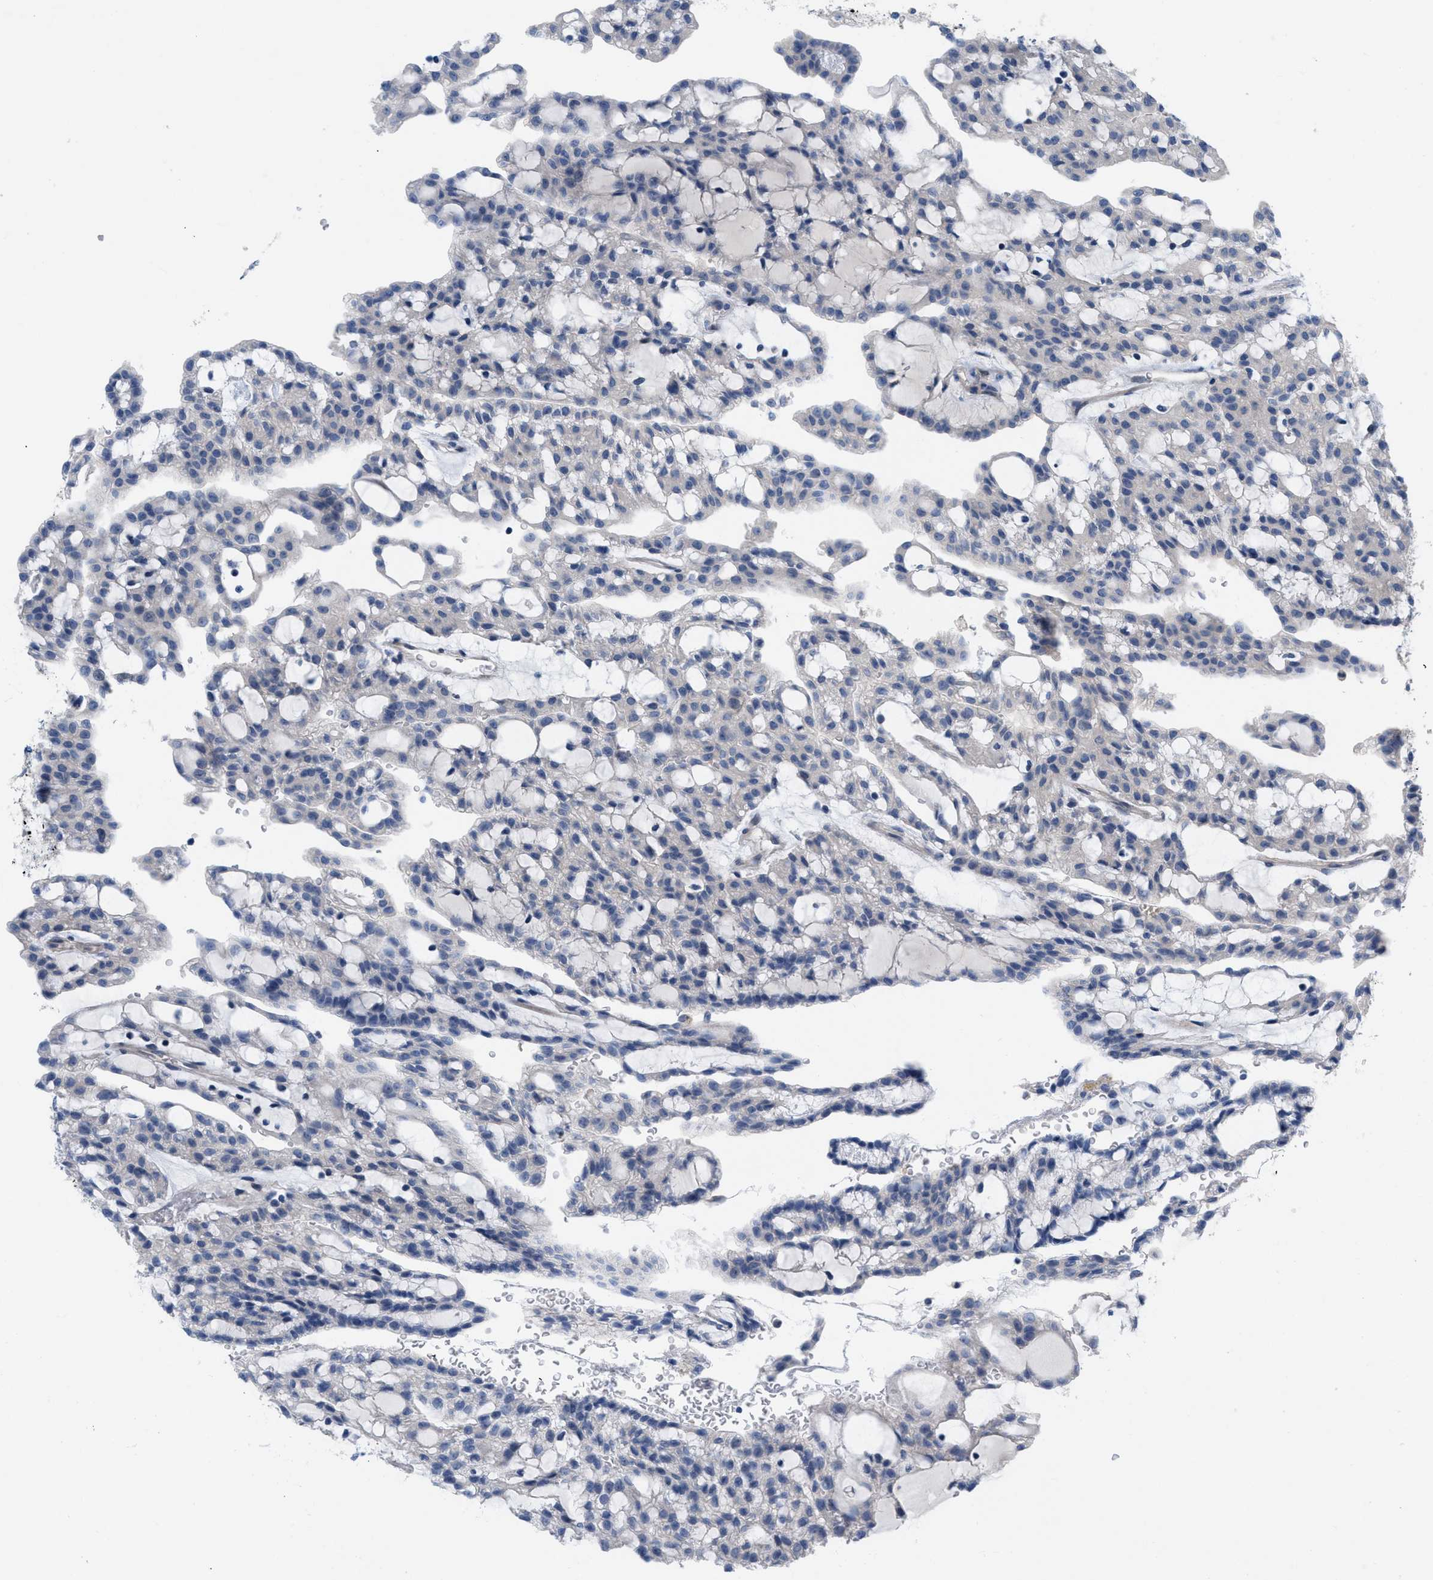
{"staining": {"intensity": "negative", "quantity": "none", "location": "none"}, "tissue": "renal cancer", "cell_type": "Tumor cells", "image_type": "cancer", "snomed": [{"axis": "morphology", "description": "Adenocarcinoma, NOS"}, {"axis": "topography", "description": "Kidney"}], "caption": "High power microscopy micrograph of an immunohistochemistry (IHC) micrograph of adenocarcinoma (renal), revealing no significant expression in tumor cells. The staining was performed using DAB (3,3'-diaminobenzidine) to visualize the protein expression in brown, while the nuclei were stained in blue with hematoxylin (Magnification: 20x).", "gene": "NDEL1", "patient": {"sex": "male", "age": 63}}